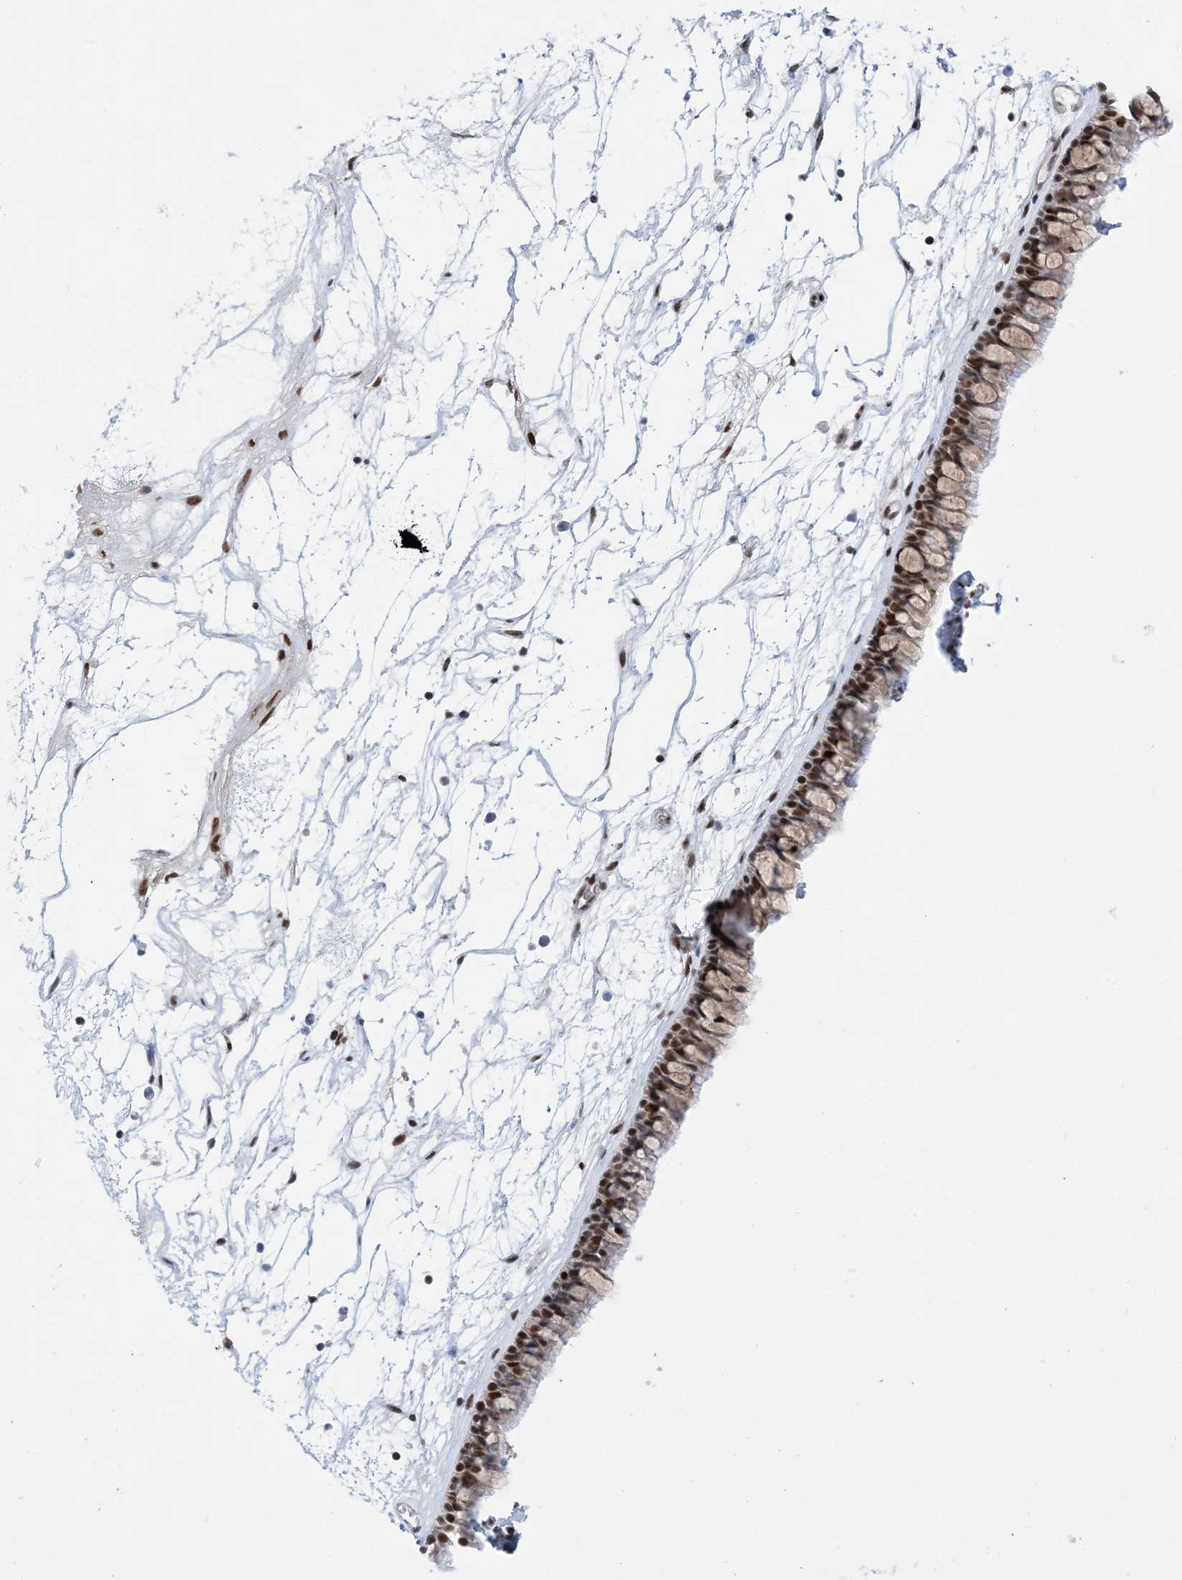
{"staining": {"intensity": "strong", "quantity": ">75%", "location": "nuclear"}, "tissue": "nasopharynx", "cell_type": "Respiratory epithelial cells", "image_type": "normal", "snomed": [{"axis": "morphology", "description": "Normal tissue, NOS"}, {"axis": "topography", "description": "Nasopharynx"}], "caption": "DAB immunohistochemical staining of unremarkable nasopharynx shows strong nuclear protein positivity in approximately >75% of respiratory epithelial cells. (Stains: DAB in brown, nuclei in blue, Microscopy: brightfield microscopy at high magnification).", "gene": "TSPYL1", "patient": {"sex": "male", "age": 64}}